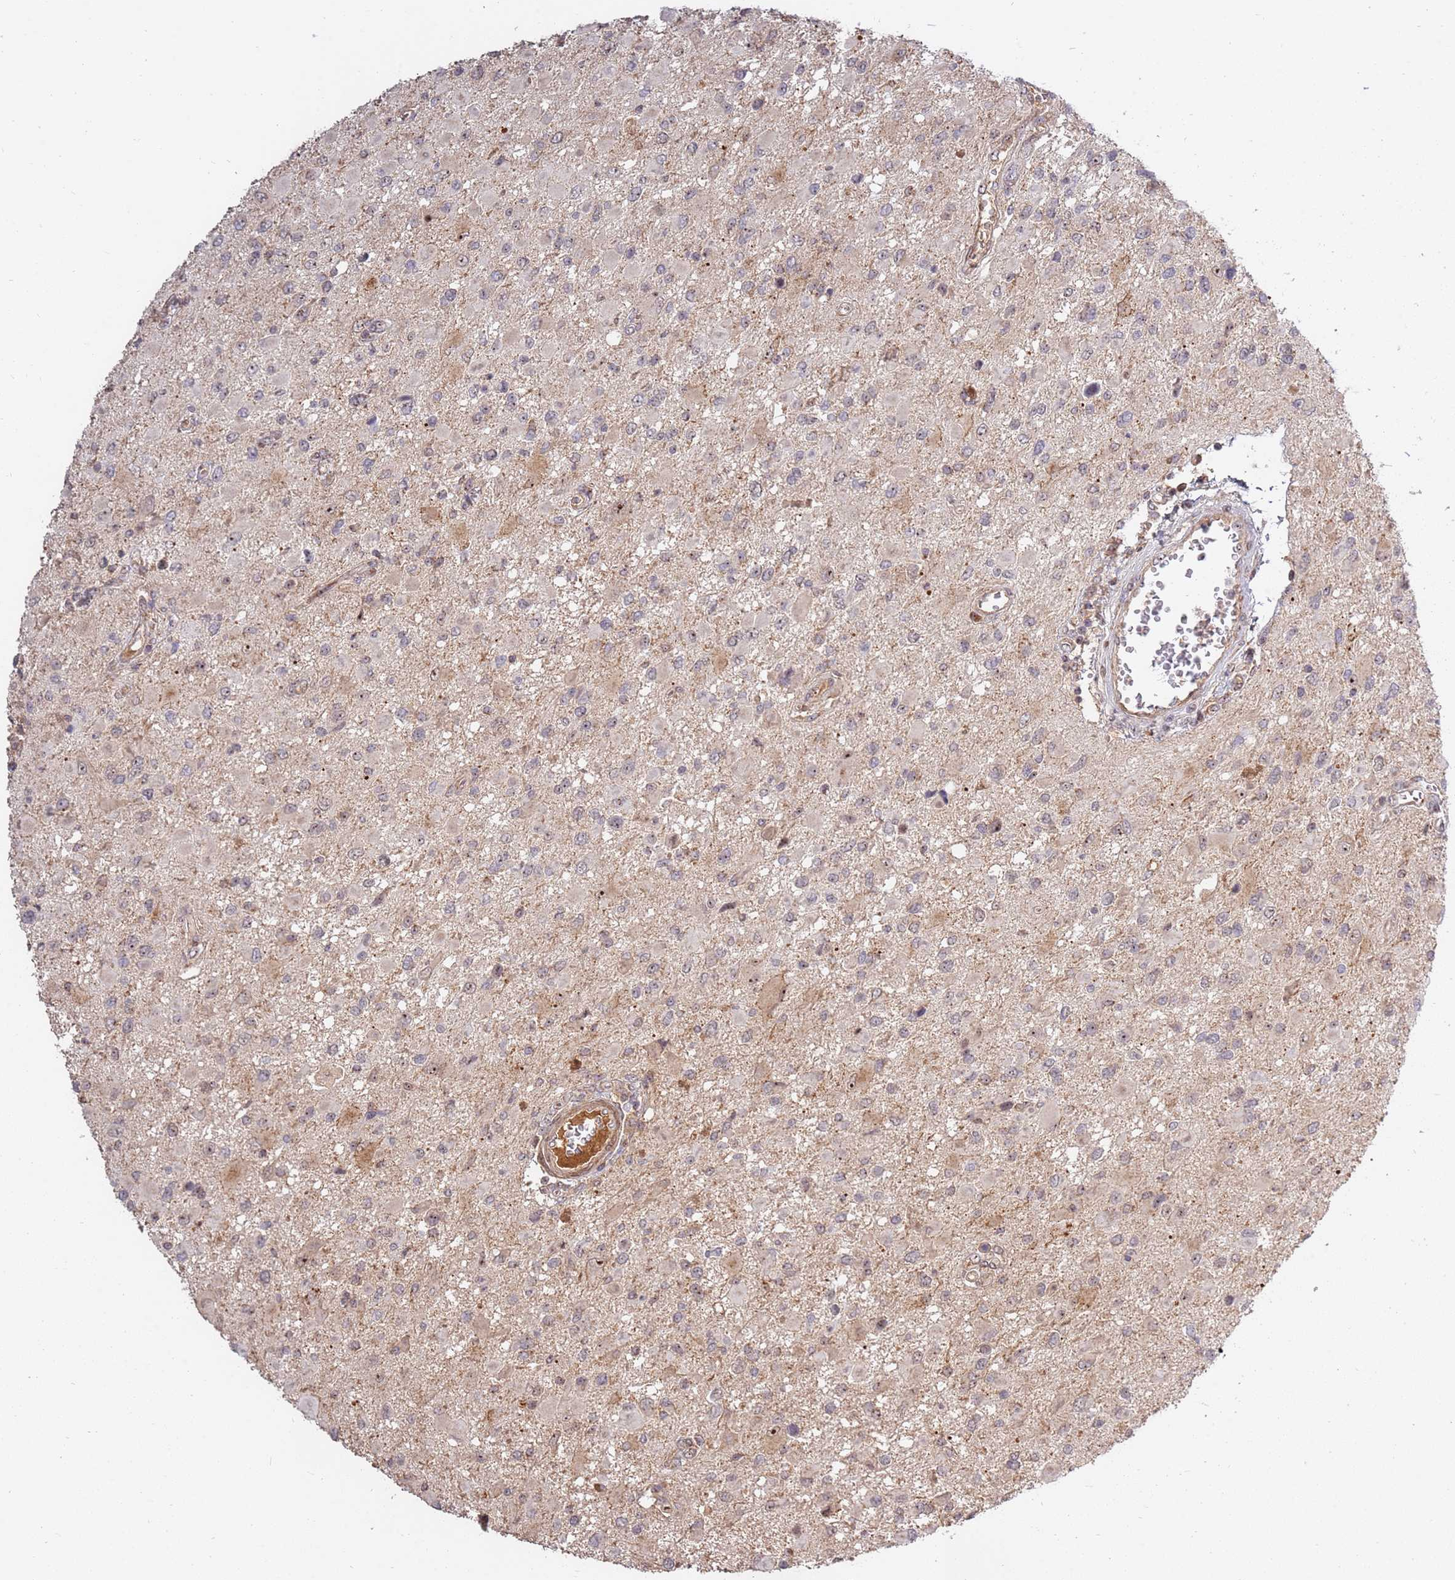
{"staining": {"intensity": "weak", "quantity": "<25%", "location": "cytoplasmic/membranous"}, "tissue": "glioma", "cell_type": "Tumor cells", "image_type": "cancer", "snomed": [{"axis": "morphology", "description": "Glioma, malignant, High grade"}, {"axis": "topography", "description": "Brain"}], "caption": "The immunohistochemistry photomicrograph has no significant staining in tumor cells of malignant glioma (high-grade) tissue.", "gene": "KIF25", "patient": {"sex": "male", "age": 53}}